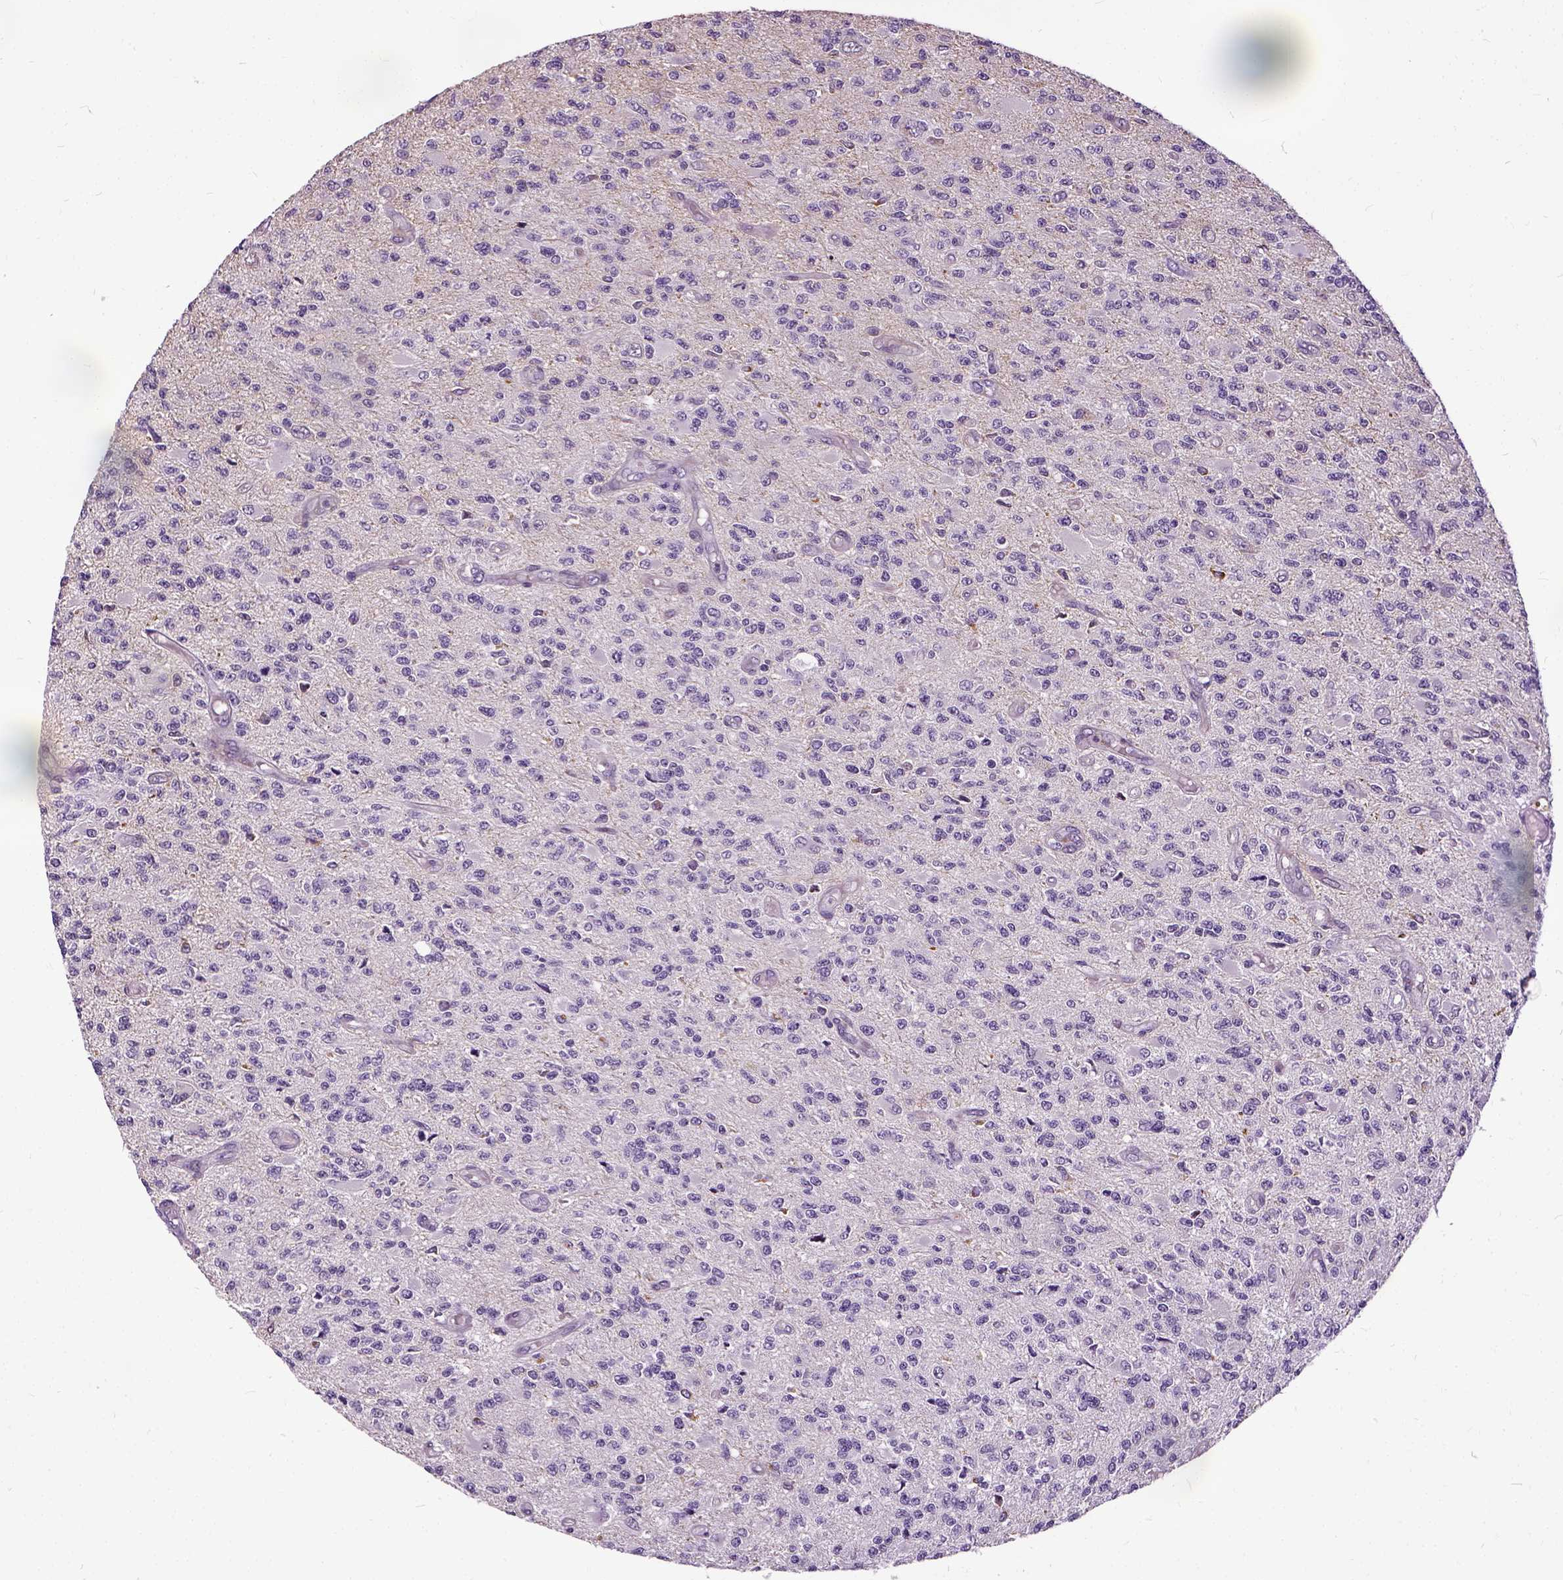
{"staining": {"intensity": "negative", "quantity": "none", "location": "none"}, "tissue": "glioma", "cell_type": "Tumor cells", "image_type": "cancer", "snomed": [{"axis": "morphology", "description": "Glioma, malignant, High grade"}, {"axis": "topography", "description": "Brain"}], "caption": "DAB immunohistochemical staining of human malignant glioma (high-grade) displays no significant expression in tumor cells. The staining is performed using DAB (3,3'-diaminobenzidine) brown chromogen with nuclei counter-stained in using hematoxylin.", "gene": "ILRUN", "patient": {"sex": "female", "age": 63}}